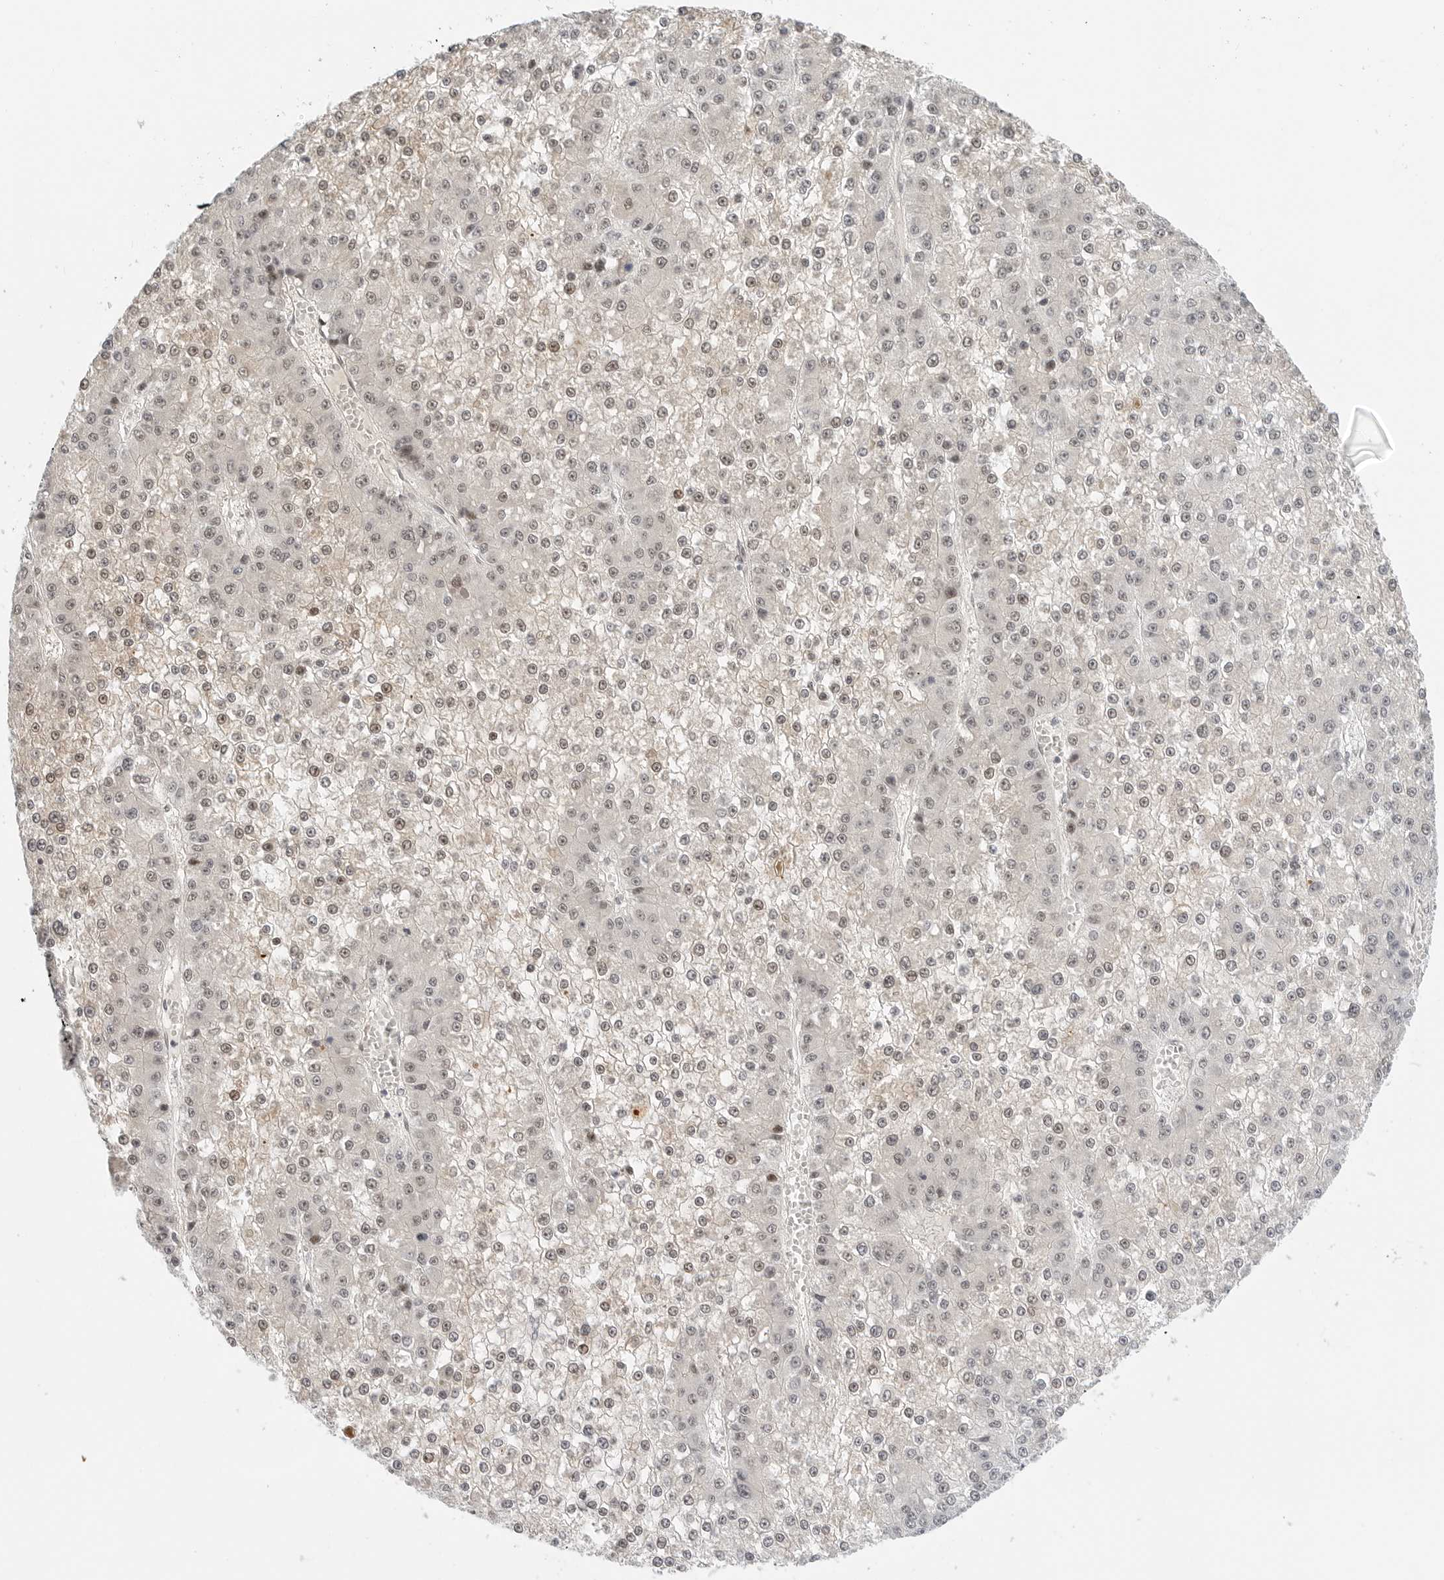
{"staining": {"intensity": "weak", "quantity": "25%-75%", "location": "nuclear"}, "tissue": "liver cancer", "cell_type": "Tumor cells", "image_type": "cancer", "snomed": [{"axis": "morphology", "description": "Carcinoma, Hepatocellular, NOS"}, {"axis": "topography", "description": "Liver"}], "caption": "Liver cancer (hepatocellular carcinoma) stained with a brown dye shows weak nuclear positive staining in approximately 25%-75% of tumor cells.", "gene": "TSEN2", "patient": {"sex": "female", "age": 73}}